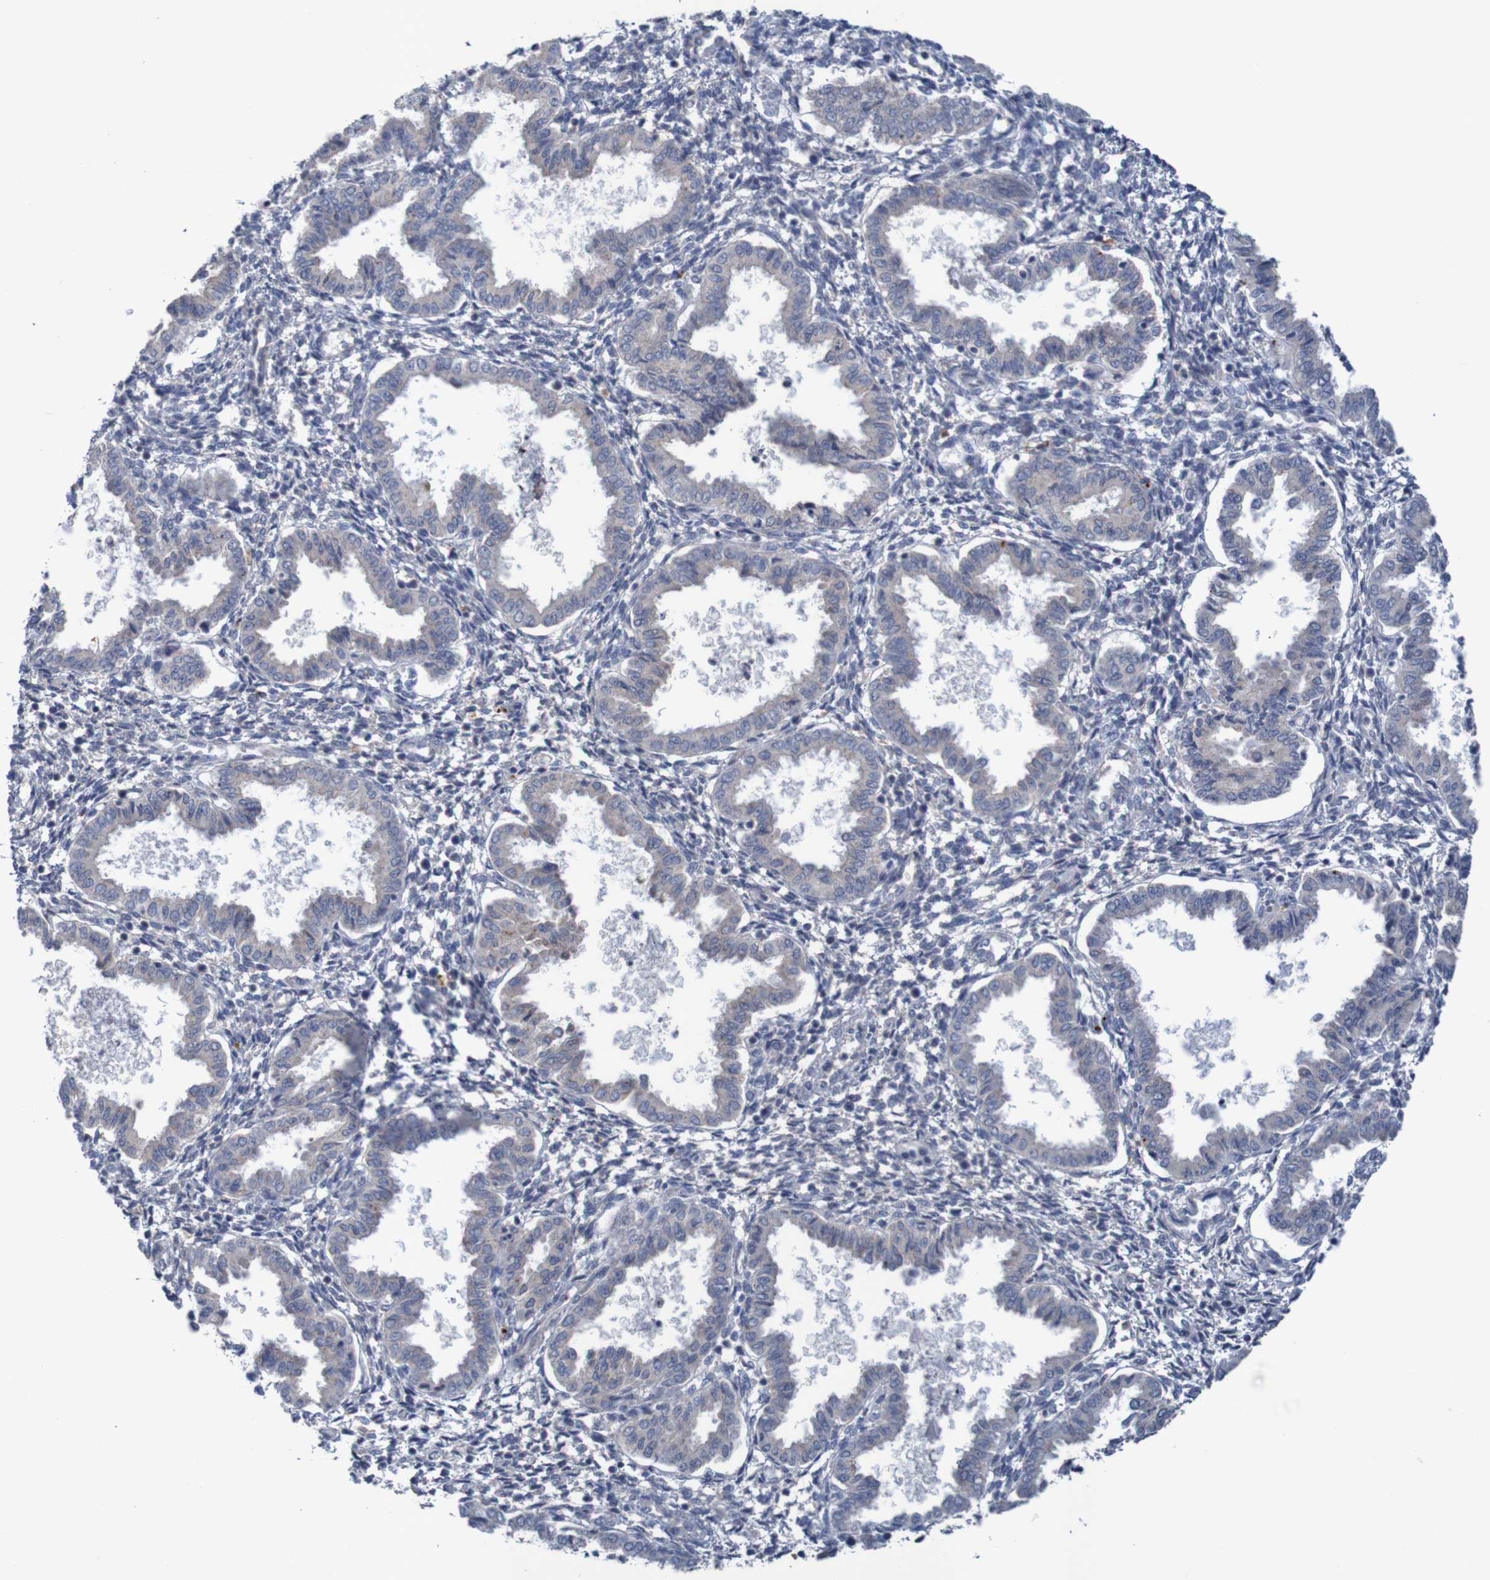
{"staining": {"intensity": "negative", "quantity": "none", "location": "none"}, "tissue": "endometrium", "cell_type": "Cells in endometrial stroma", "image_type": "normal", "snomed": [{"axis": "morphology", "description": "Normal tissue, NOS"}, {"axis": "topography", "description": "Endometrium"}], "caption": "IHC micrograph of normal endometrium: endometrium stained with DAB (3,3'-diaminobenzidine) displays no significant protein staining in cells in endometrial stroma.", "gene": "ANGPT4", "patient": {"sex": "female", "age": 33}}